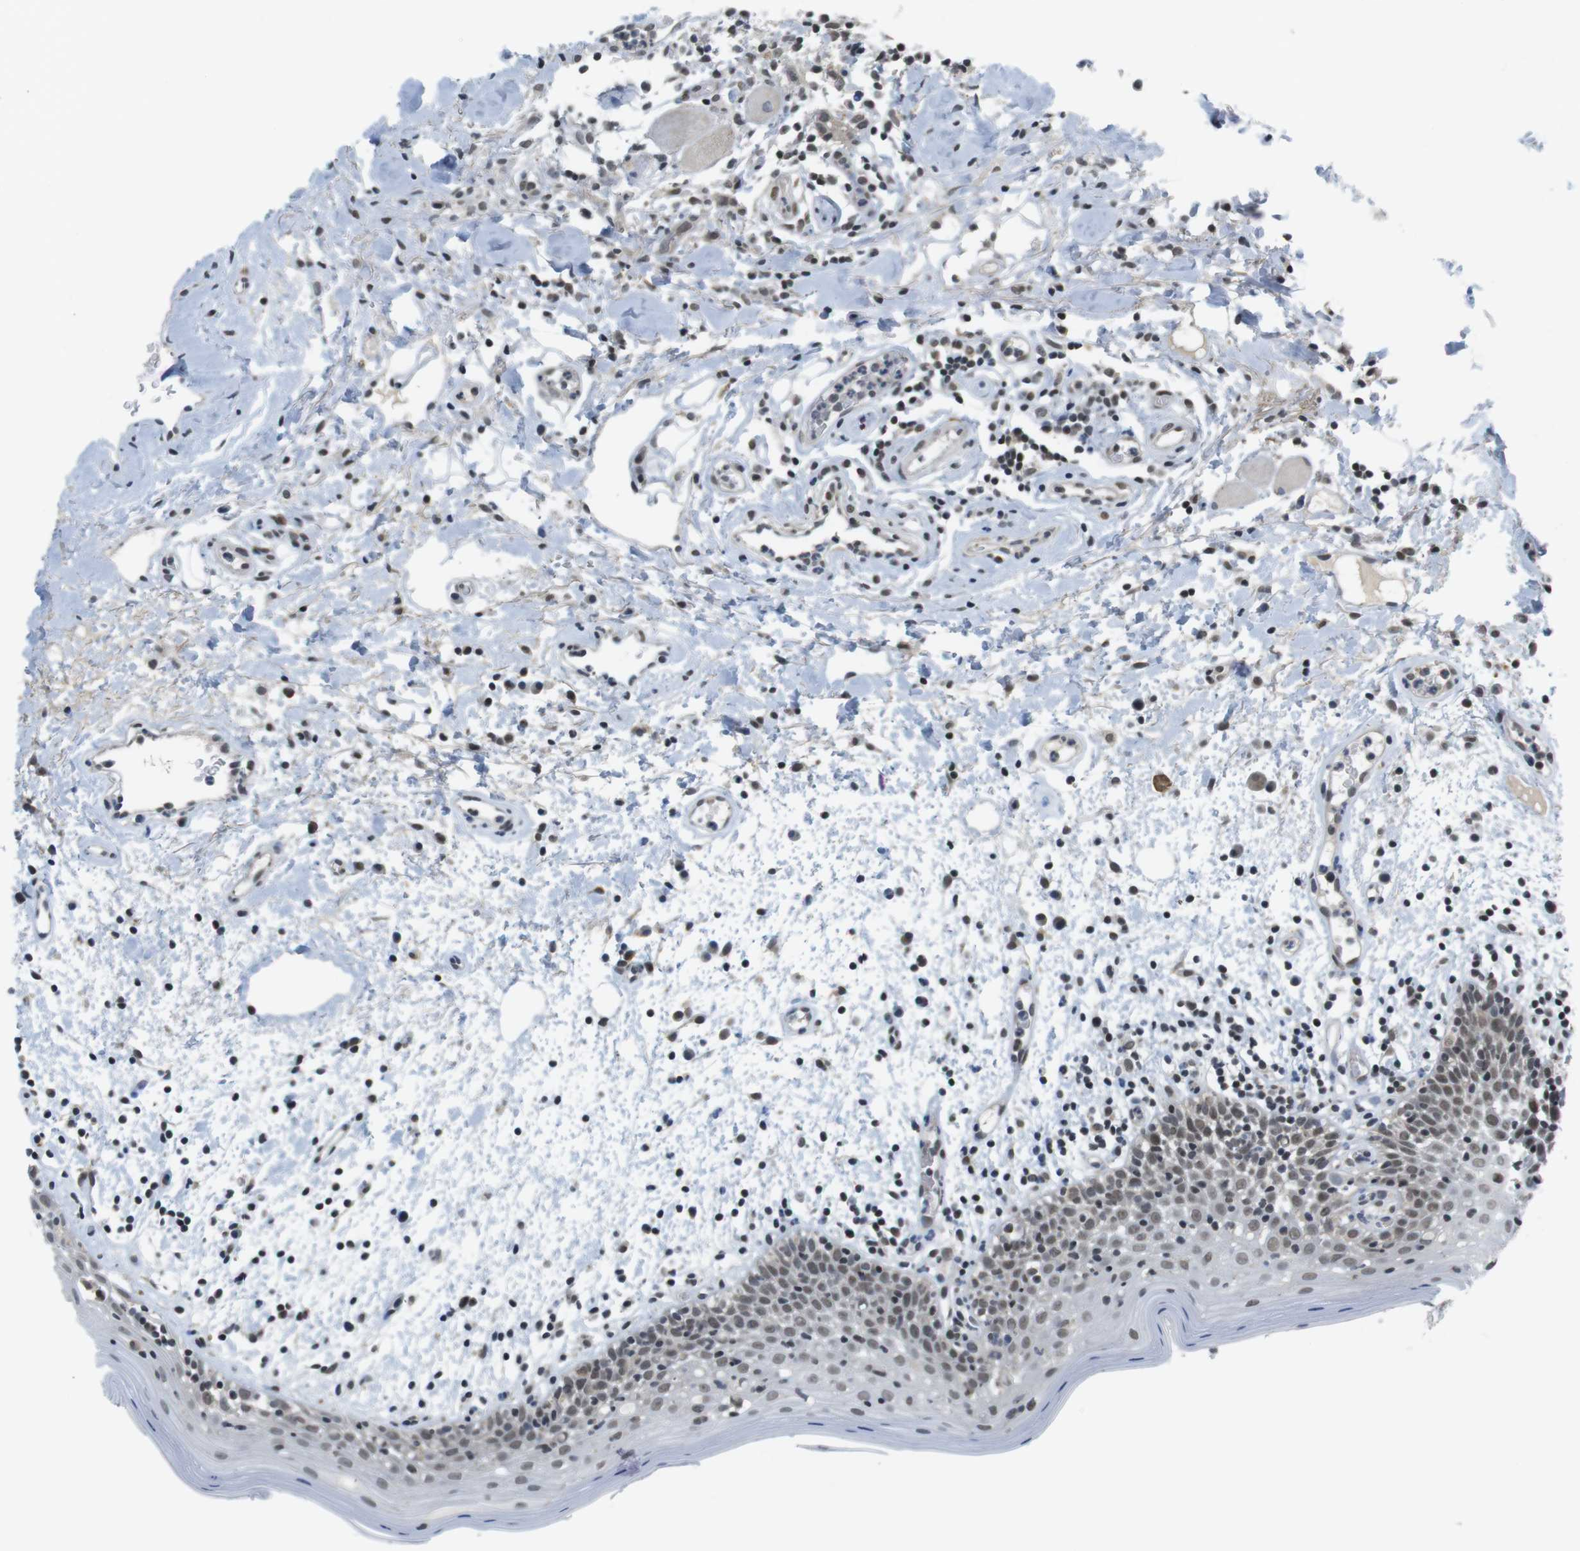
{"staining": {"intensity": "moderate", "quantity": "25%-75%", "location": "nuclear"}, "tissue": "oral mucosa", "cell_type": "Squamous epithelial cells", "image_type": "normal", "snomed": [{"axis": "morphology", "description": "Normal tissue, NOS"}, {"axis": "morphology", "description": "Squamous cell carcinoma, NOS"}, {"axis": "topography", "description": "Skeletal muscle"}, {"axis": "topography", "description": "Oral tissue"}], "caption": "Immunohistochemistry image of normal oral mucosa: oral mucosa stained using immunohistochemistry shows medium levels of moderate protein expression localized specifically in the nuclear of squamous epithelial cells, appearing as a nuclear brown color.", "gene": "BRD4", "patient": {"sex": "male", "age": 71}}